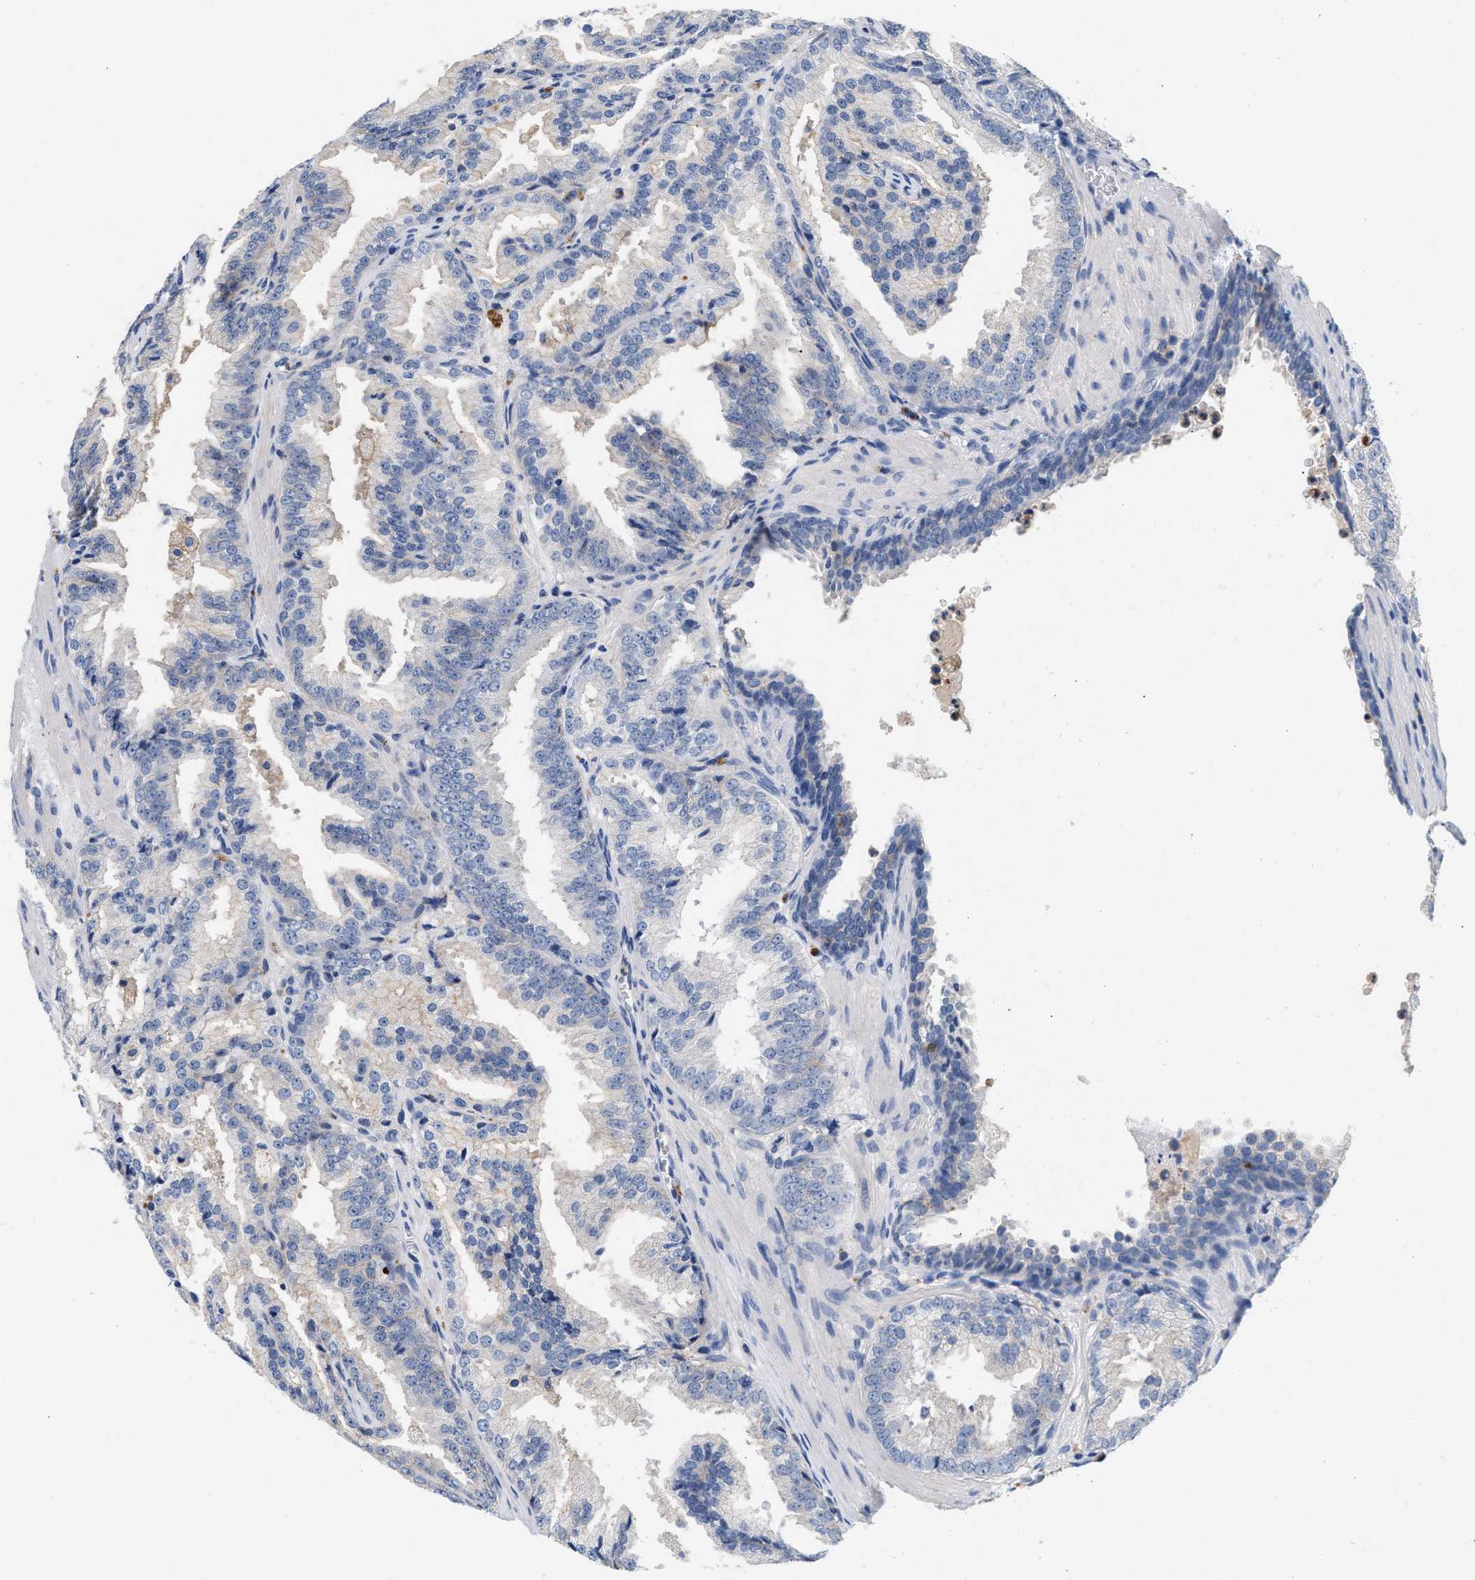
{"staining": {"intensity": "negative", "quantity": "none", "location": "none"}, "tissue": "prostate cancer", "cell_type": "Tumor cells", "image_type": "cancer", "snomed": [{"axis": "morphology", "description": "Adenocarcinoma, High grade"}, {"axis": "topography", "description": "Prostate"}], "caption": "Micrograph shows no significant protein staining in tumor cells of prostate cancer.", "gene": "GNAI3", "patient": {"sex": "male", "age": 61}}